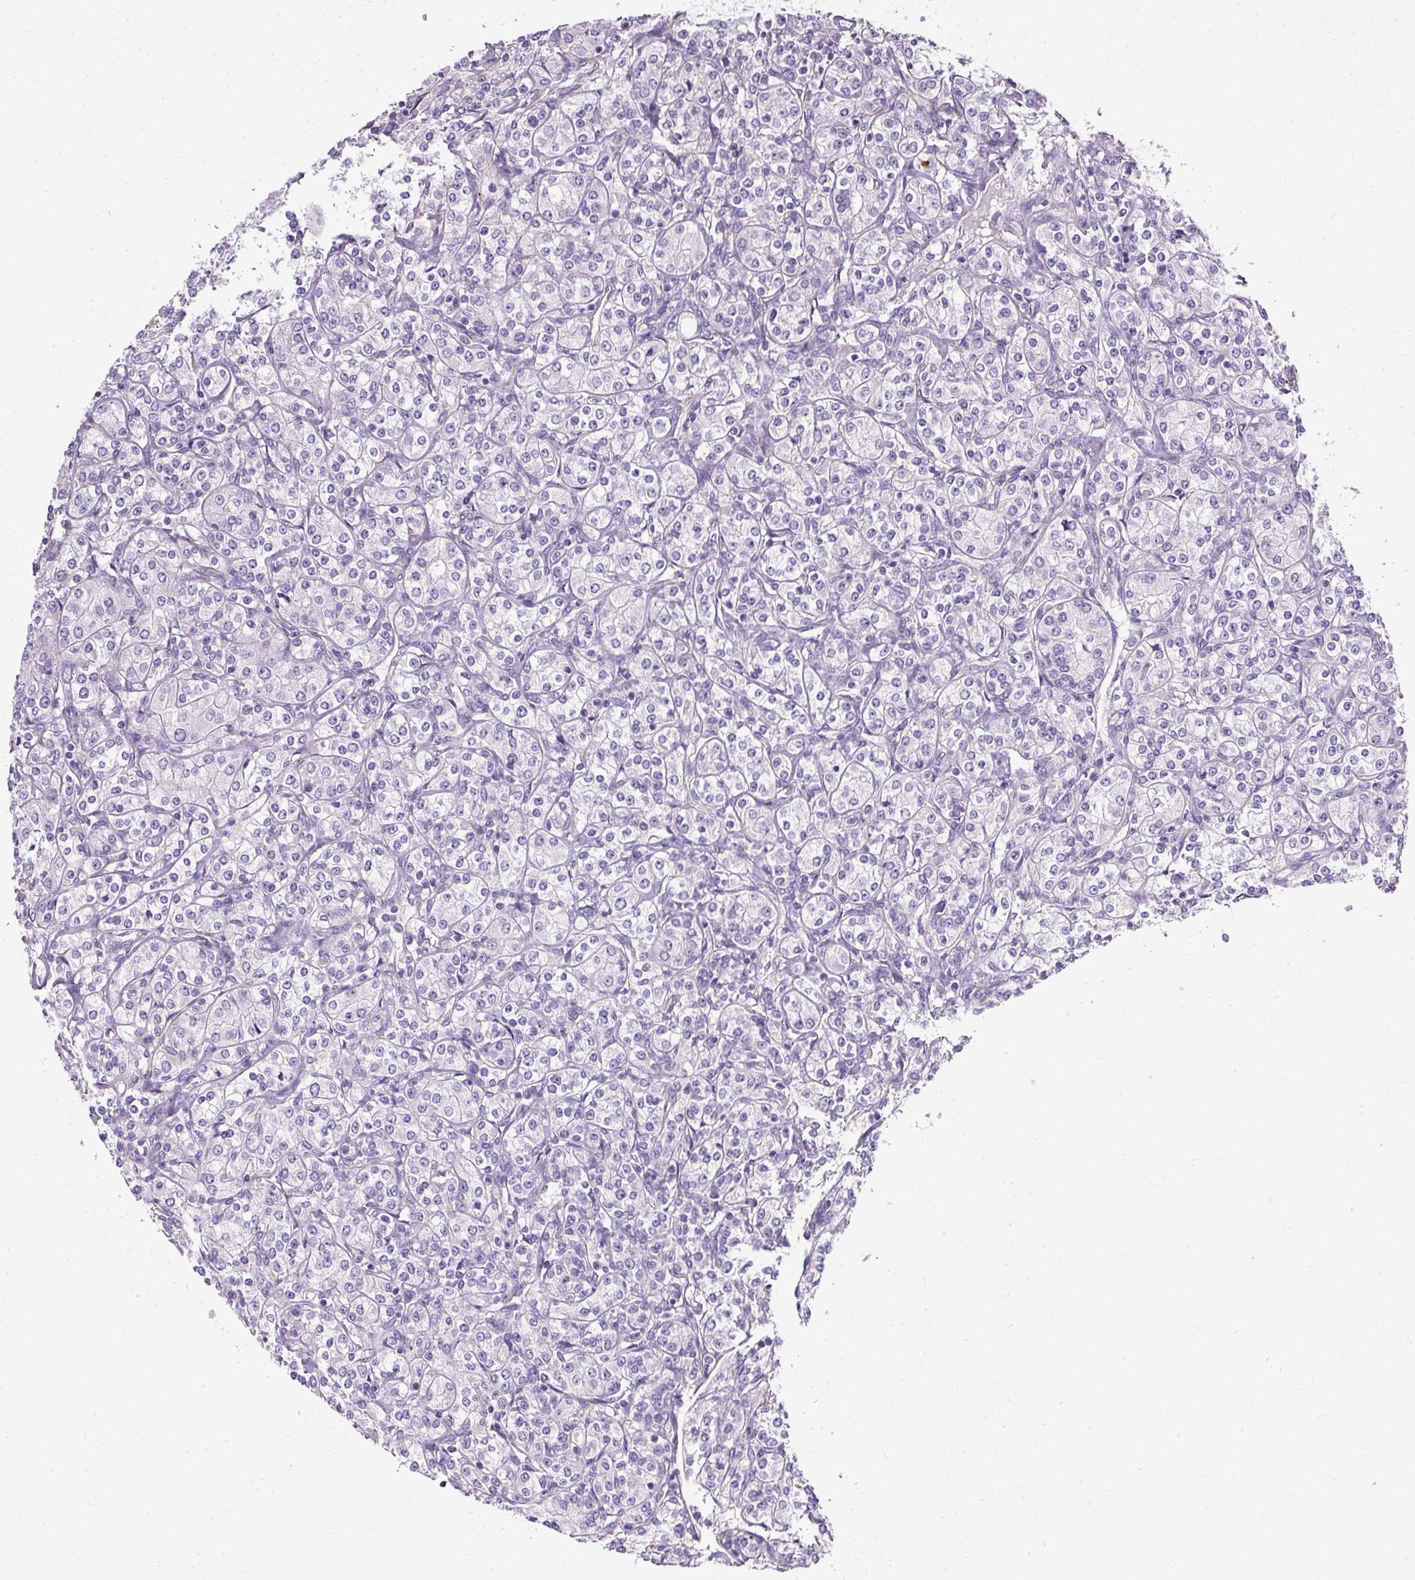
{"staining": {"intensity": "negative", "quantity": "none", "location": "none"}, "tissue": "renal cancer", "cell_type": "Tumor cells", "image_type": "cancer", "snomed": [{"axis": "morphology", "description": "Adenocarcinoma, NOS"}, {"axis": "topography", "description": "Kidney"}], "caption": "IHC photomicrograph of neoplastic tissue: human renal cancer (adenocarcinoma) stained with DAB (3,3'-diaminobenzidine) demonstrates no significant protein staining in tumor cells.", "gene": "PLS1", "patient": {"sex": "male", "age": 77}}